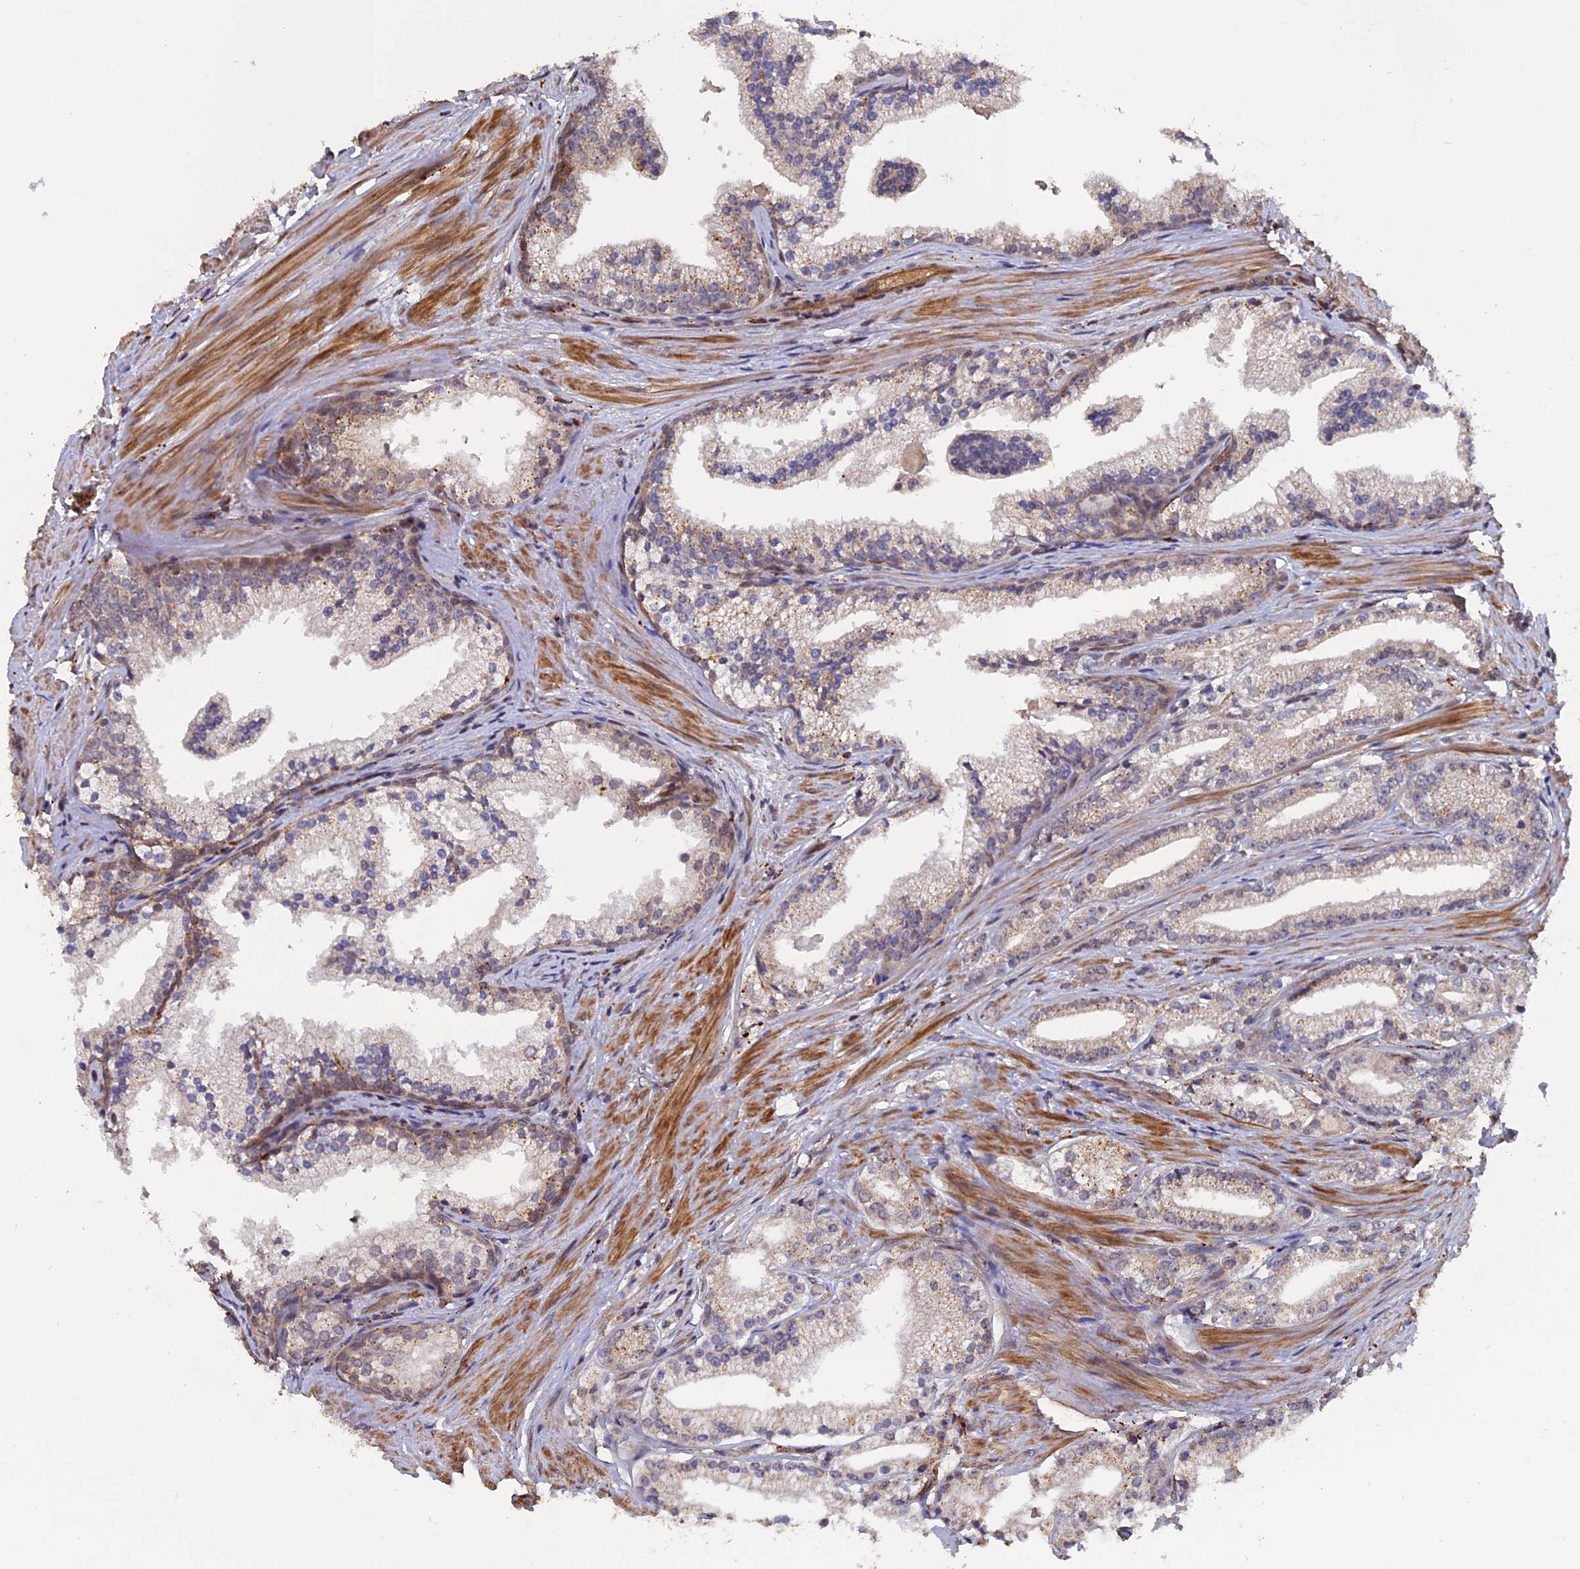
{"staining": {"intensity": "weak", "quantity": "<25%", "location": "cytoplasmic/membranous"}, "tissue": "prostate cancer", "cell_type": "Tumor cells", "image_type": "cancer", "snomed": [{"axis": "morphology", "description": "Adenocarcinoma, Low grade"}, {"axis": "topography", "description": "Prostate"}], "caption": "This is a photomicrograph of immunohistochemistry (IHC) staining of prostate cancer, which shows no positivity in tumor cells.", "gene": "NOSIP", "patient": {"sex": "male", "age": 57}}